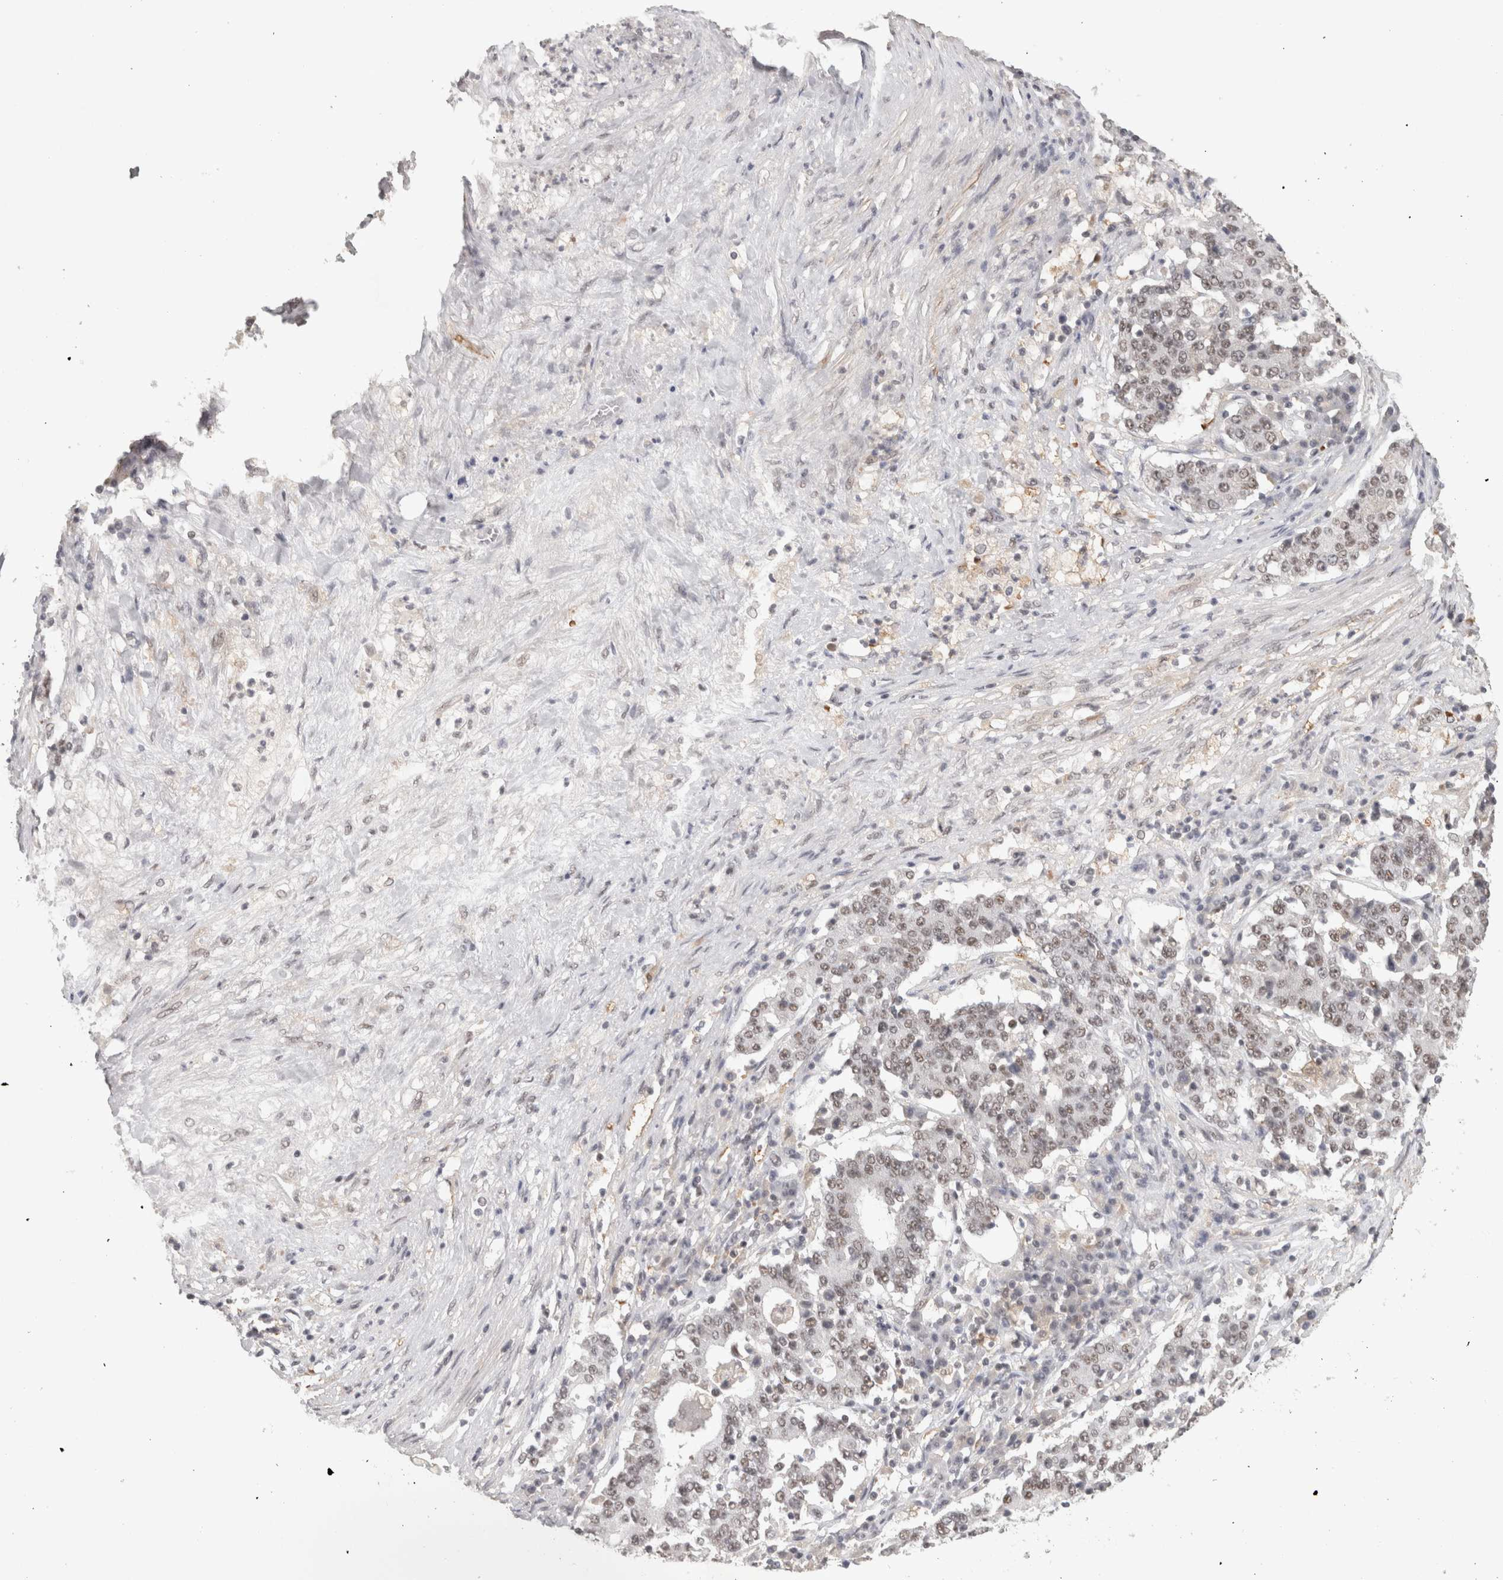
{"staining": {"intensity": "weak", "quantity": "25%-75%", "location": "nuclear"}, "tissue": "stomach cancer", "cell_type": "Tumor cells", "image_type": "cancer", "snomed": [{"axis": "morphology", "description": "Adenocarcinoma, NOS"}, {"axis": "topography", "description": "Stomach"}], "caption": "Protein expression analysis of human stomach cancer (adenocarcinoma) reveals weak nuclear expression in approximately 25%-75% of tumor cells.", "gene": "ZNF830", "patient": {"sex": "male", "age": 59}}